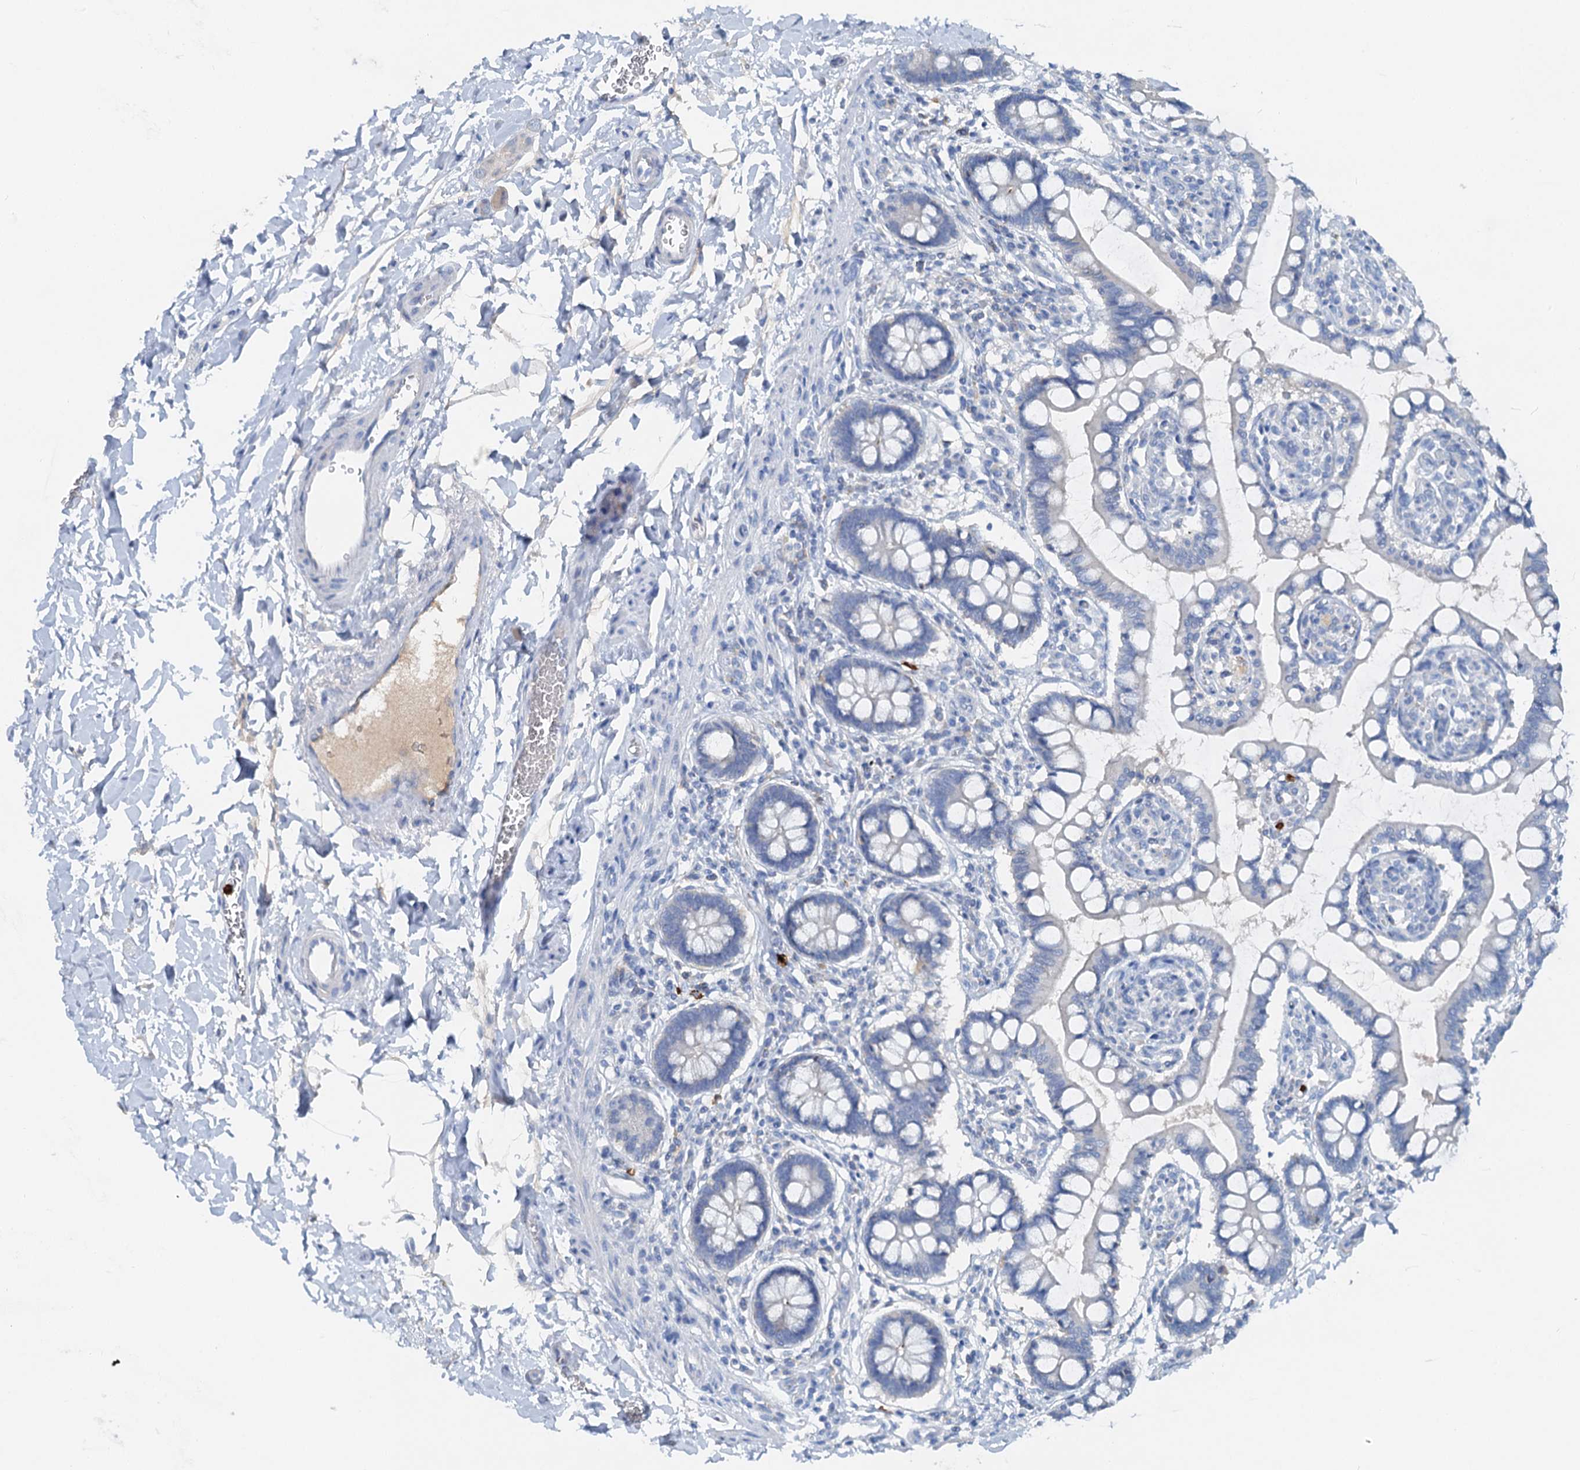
{"staining": {"intensity": "negative", "quantity": "none", "location": "none"}, "tissue": "small intestine", "cell_type": "Glandular cells", "image_type": "normal", "snomed": [{"axis": "morphology", "description": "Normal tissue, NOS"}, {"axis": "topography", "description": "Small intestine"}], "caption": "The micrograph demonstrates no staining of glandular cells in unremarkable small intestine.", "gene": "OTOA", "patient": {"sex": "male", "age": 52}}